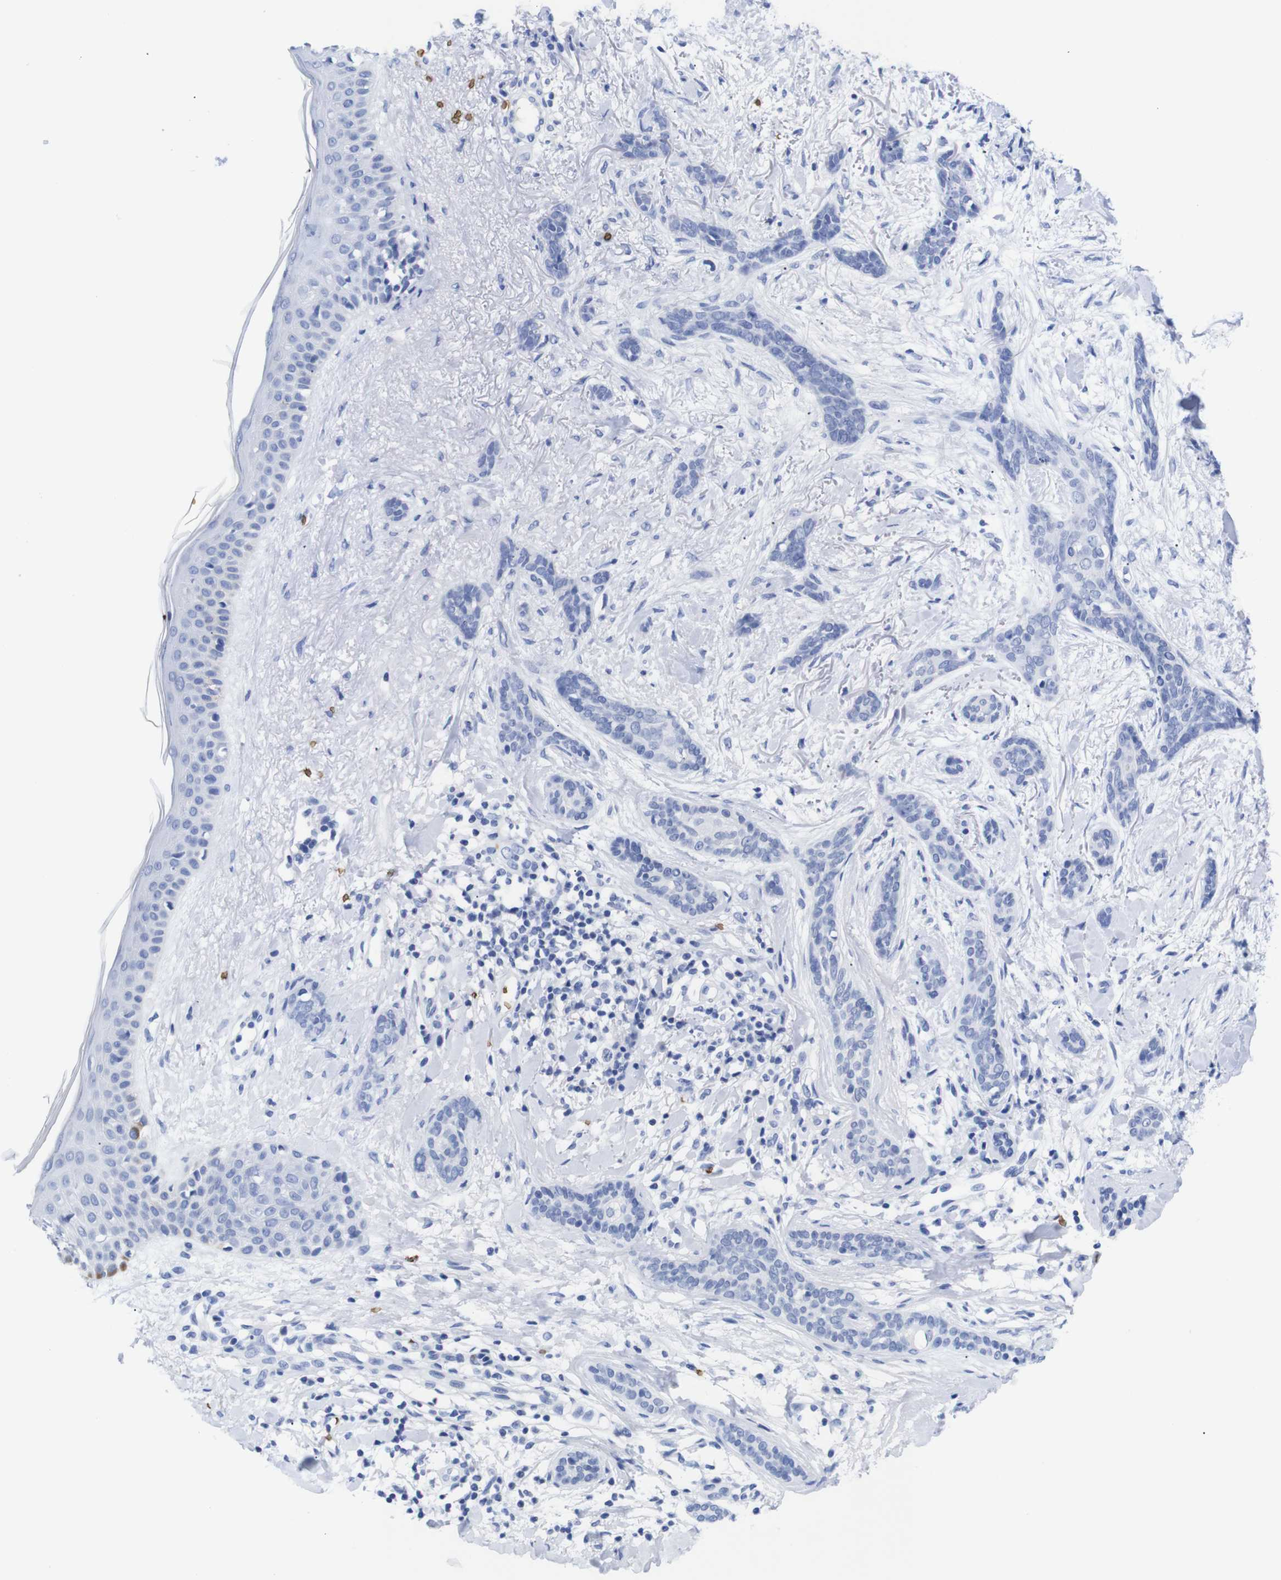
{"staining": {"intensity": "negative", "quantity": "none", "location": "none"}, "tissue": "skin cancer", "cell_type": "Tumor cells", "image_type": "cancer", "snomed": [{"axis": "morphology", "description": "Basal cell carcinoma"}, {"axis": "morphology", "description": "Adnexal tumor, benign"}, {"axis": "topography", "description": "Skin"}], "caption": "Tumor cells are negative for protein expression in human skin benign adnexal tumor.", "gene": "S1PR2", "patient": {"sex": "female", "age": 42}}